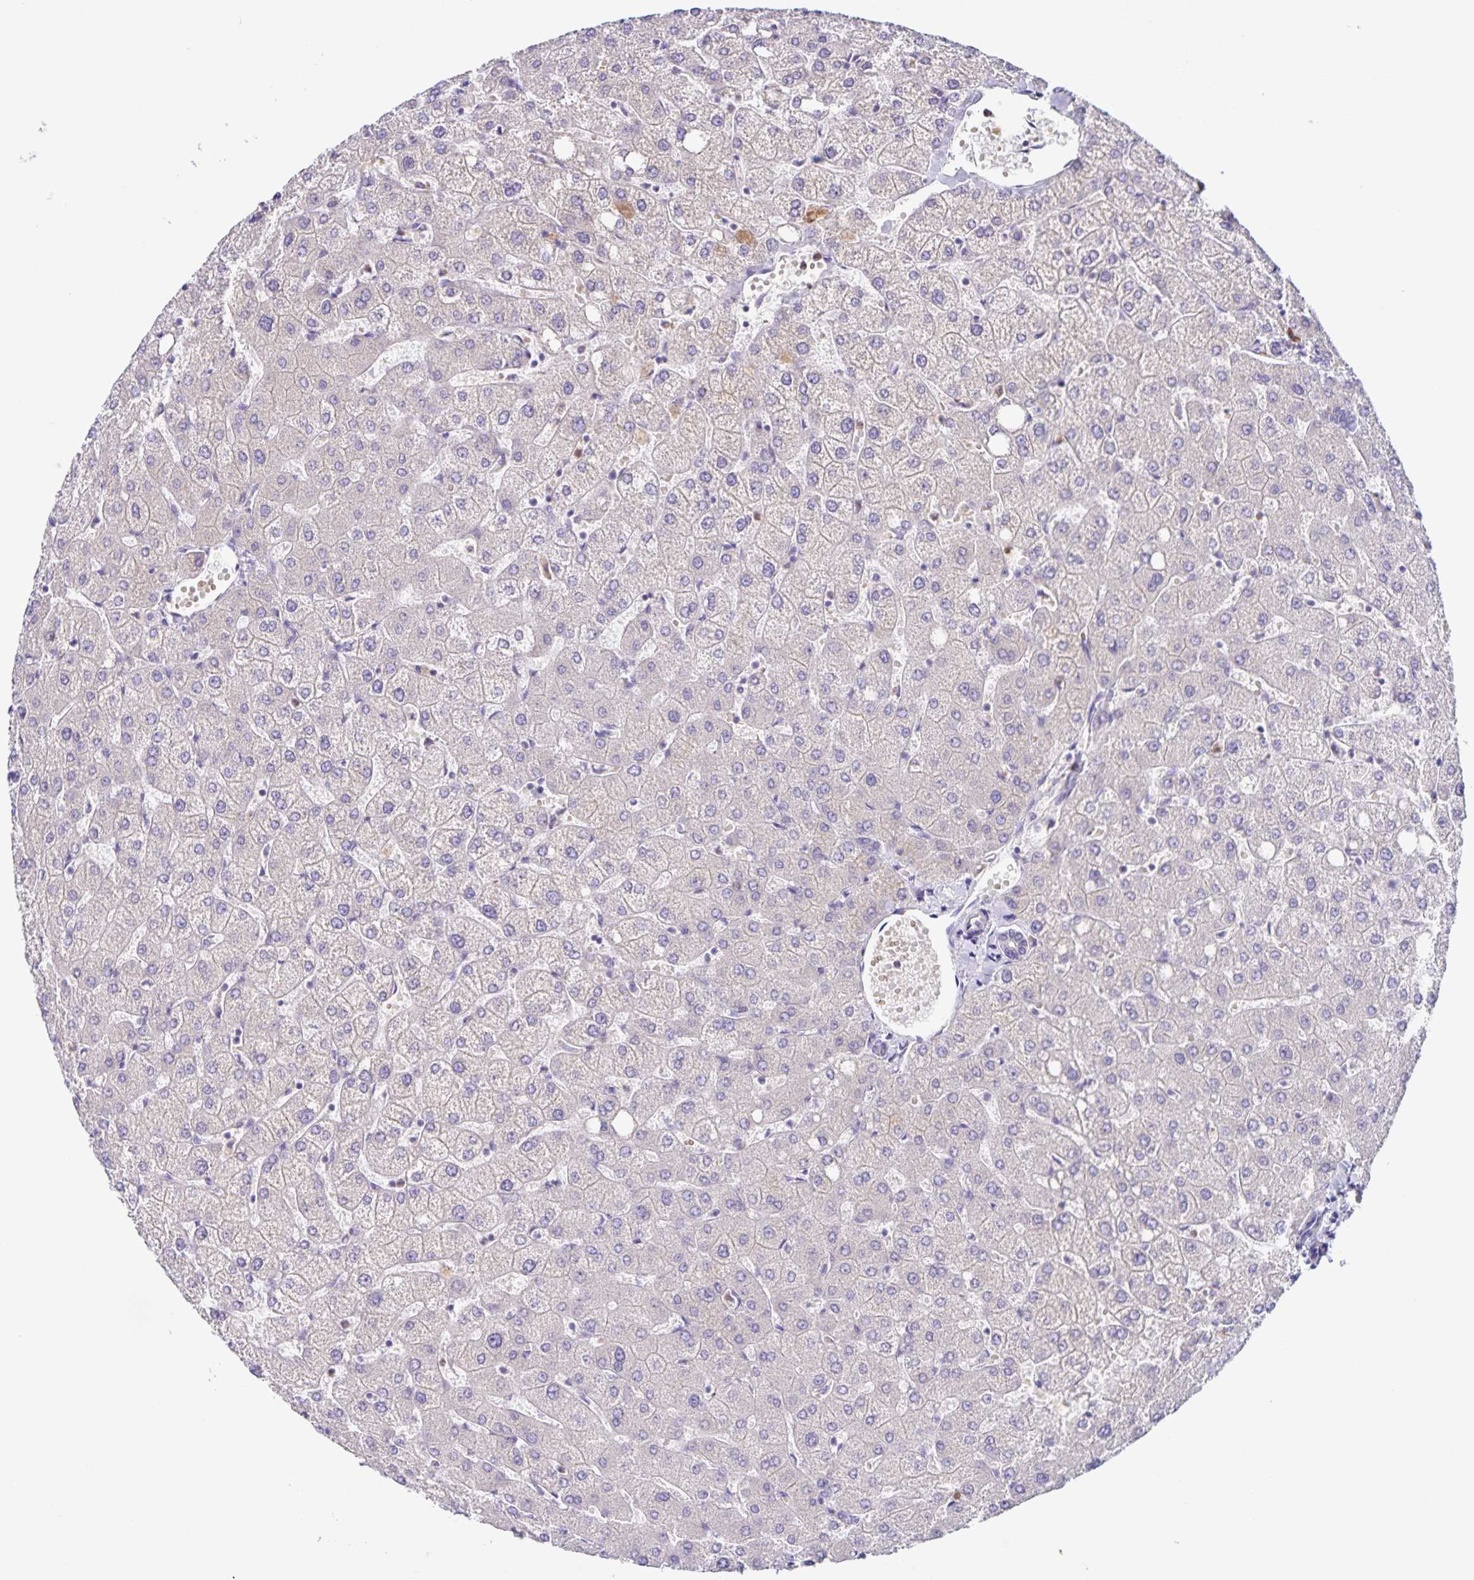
{"staining": {"intensity": "negative", "quantity": "none", "location": "none"}, "tissue": "liver", "cell_type": "Cholangiocytes", "image_type": "normal", "snomed": [{"axis": "morphology", "description": "Normal tissue, NOS"}, {"axis": "topography", "description": "Liver"}], "caption": "Protein analysis of normal liver demonstrates no significant positivity in cholangiocytes. (Immunohistochemistry (ihc), brightfield microscopy, high magnification).", "gene": "STPG4", "patient": {"sex": "female", "age": 54}}